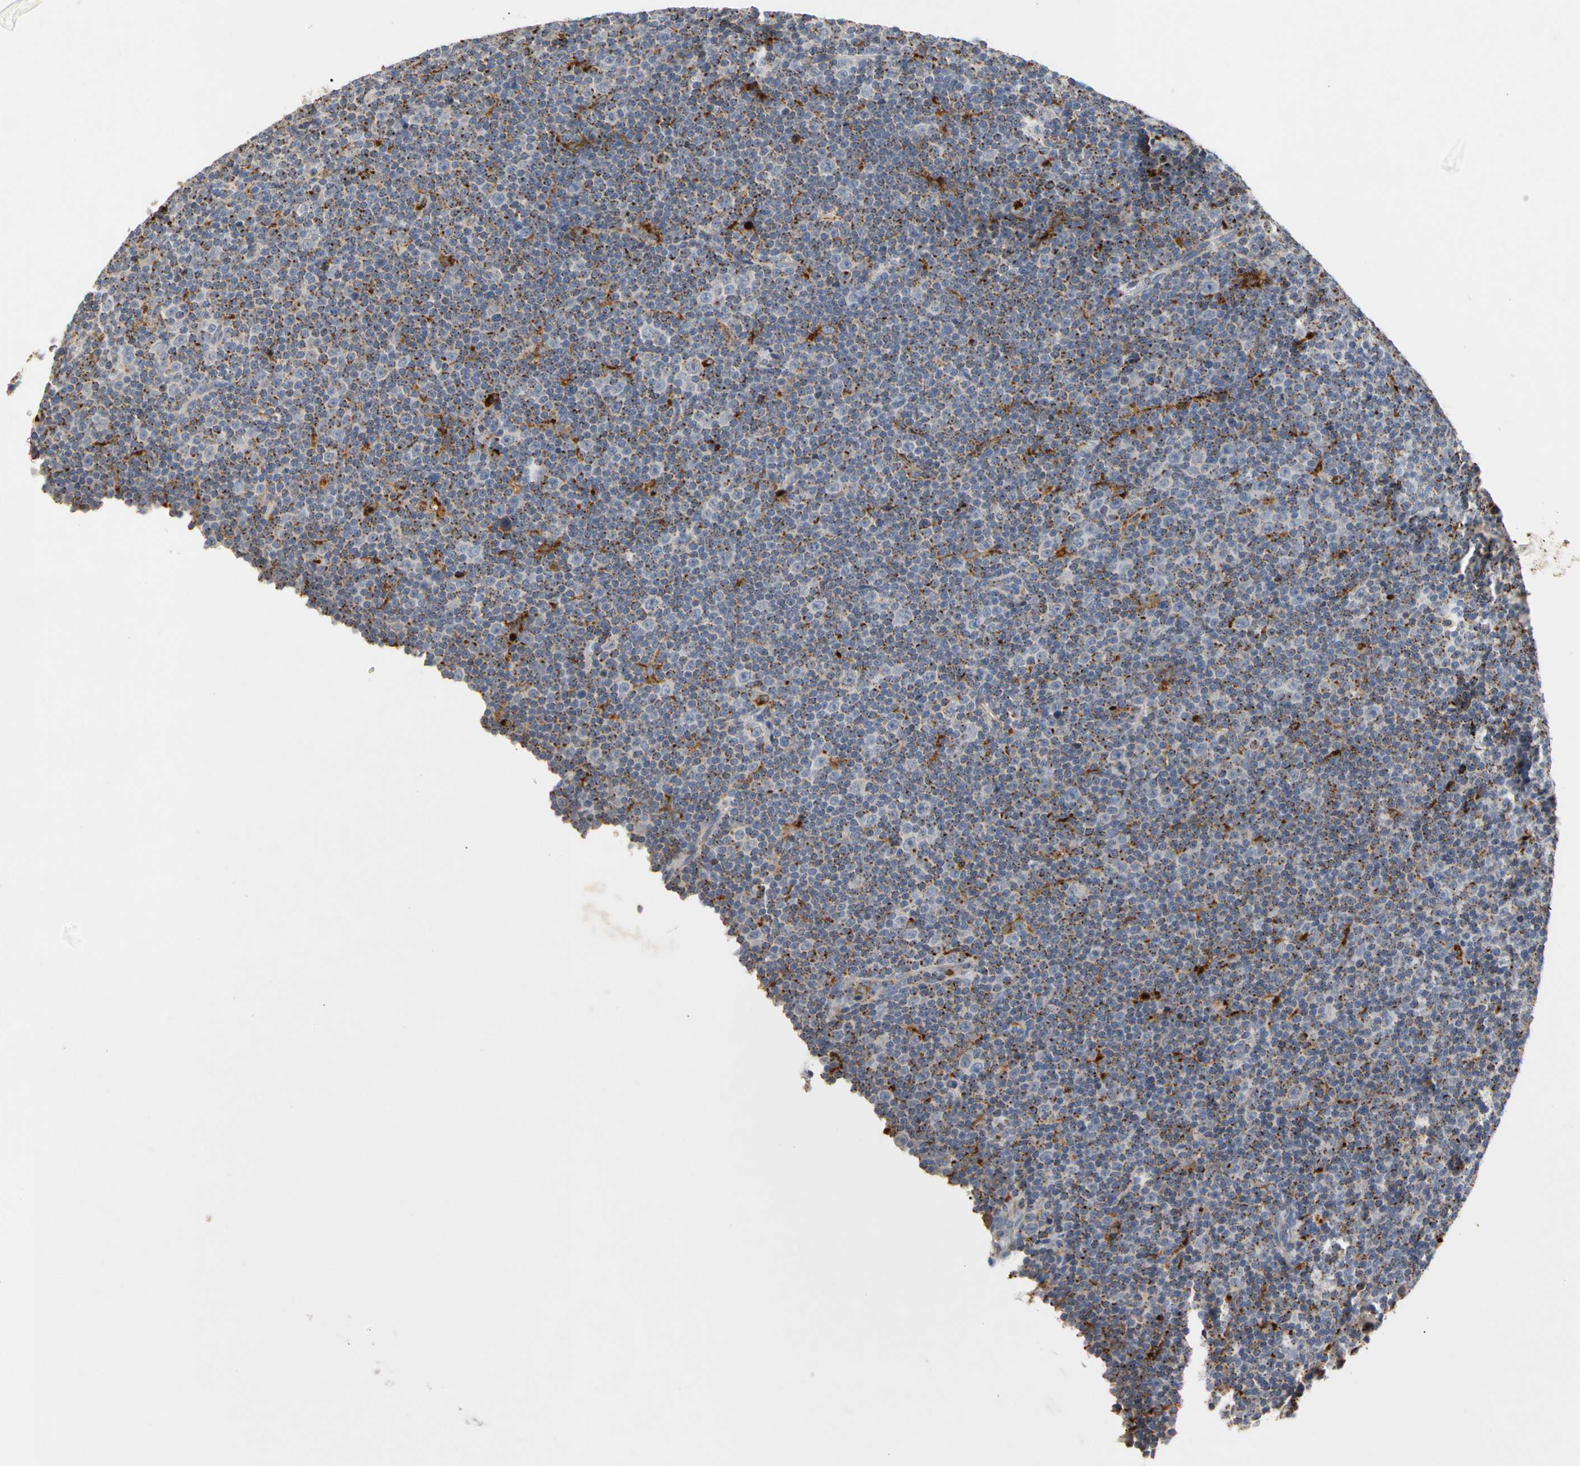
{"staining": {"intensity": "moderate", "quantity": "<25%", "location": "cytoplasmic/membranous"}, "tissue": "lymphoma", "cell_type": "Tumor cells", "image_type": "cancer", "snomed": [{"axis": "morphology", "description": "Malignant lymphoma, non-Hodgkin's type, Low grade"}, {"axis": "topography", "description": "Lymph node"}], "caption": "Tumor cells display moderate cytoplasmic/membranous staining in approximately <25% of cells in lymphoma.", "gene": "ADA2", "patient": {"sex": "female", "age": 67}}